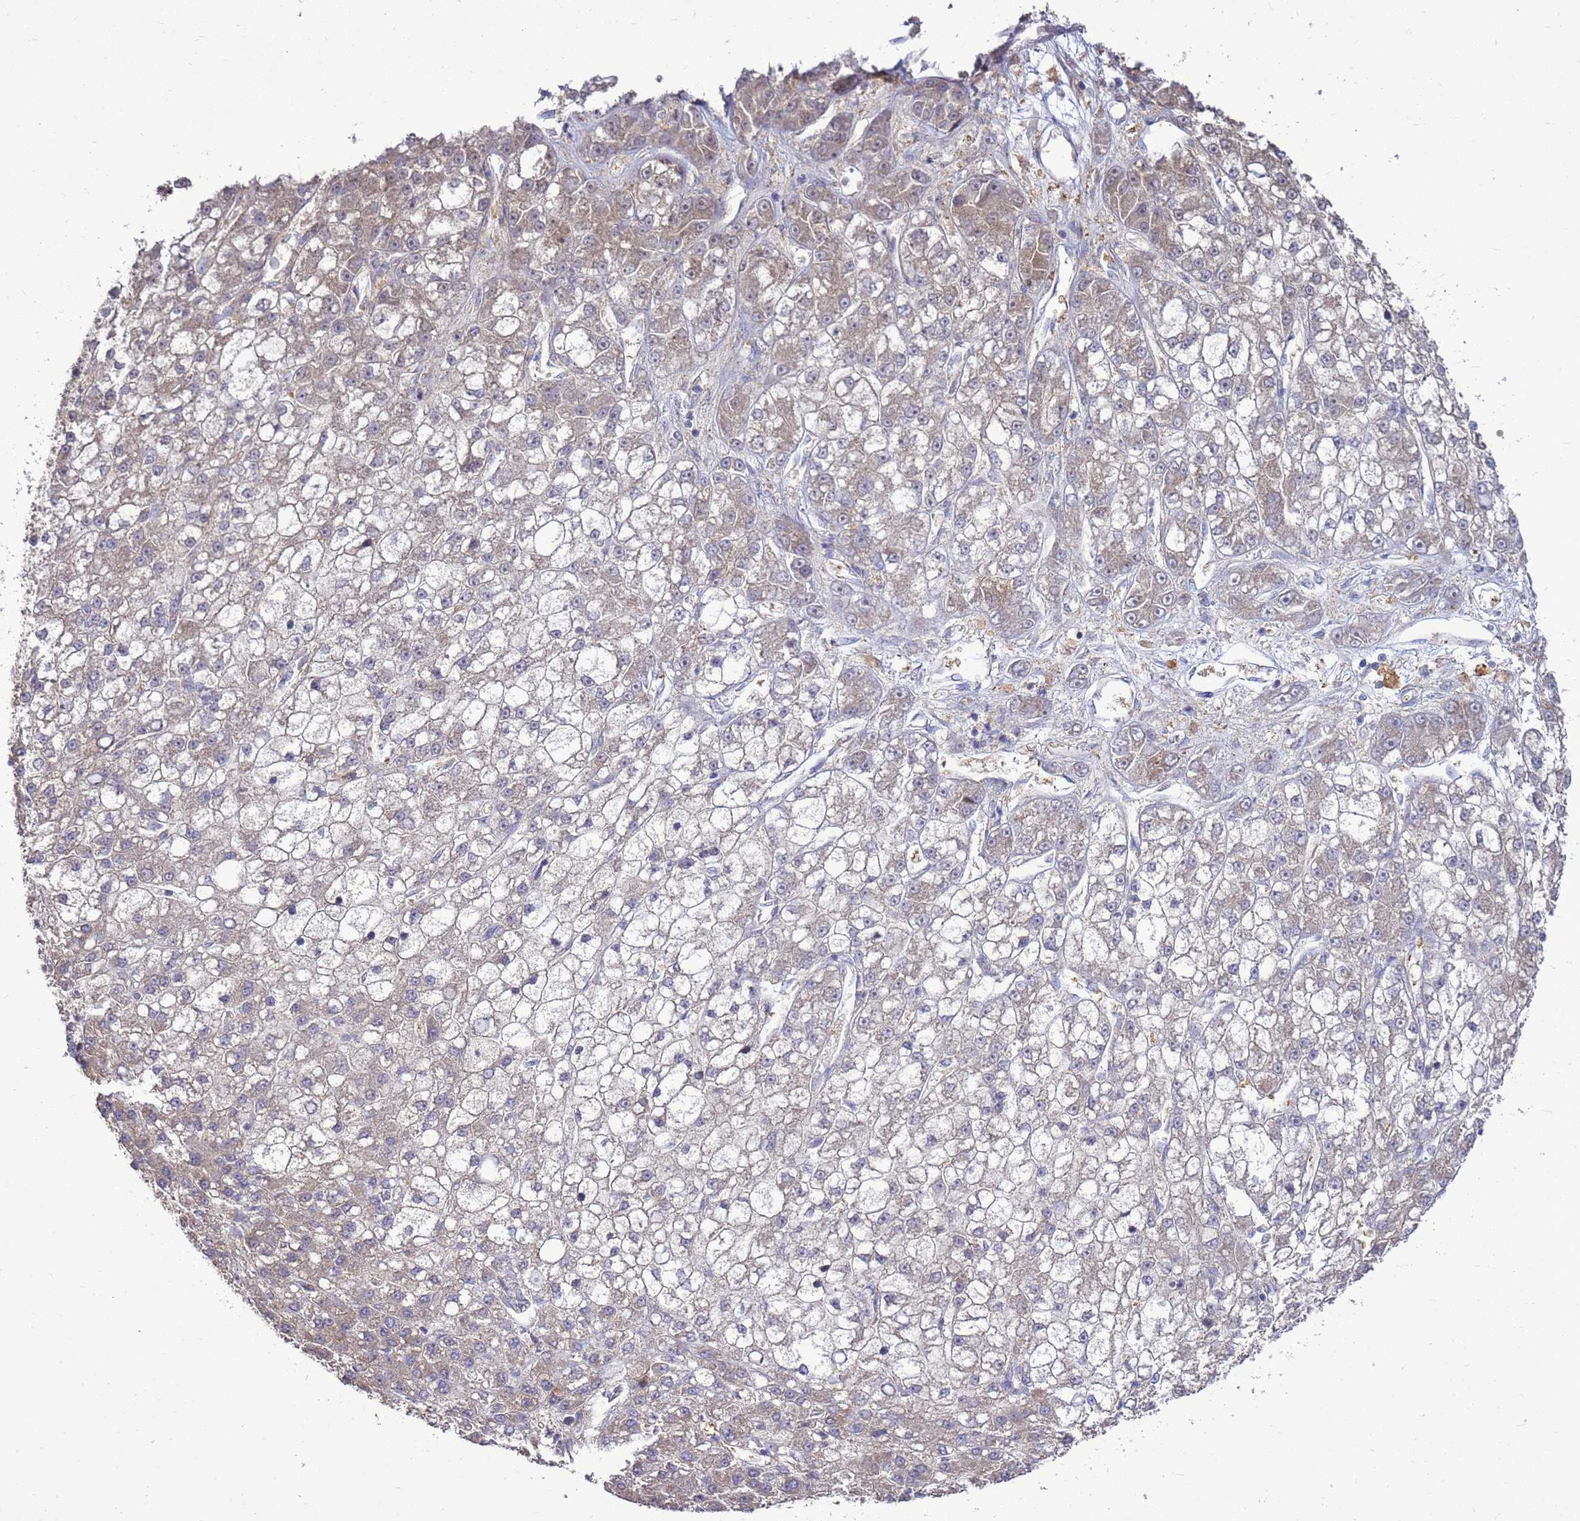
{"staining": {"intensity": "weak", "quantity": "25%-75%", "location": "cytoplasmic/membranous"}, "tissue": "liver cancer", "cell_type": "Tumor cells", "image_type": "cancer", "snomed": [{"axis": "morphology", "description": "Carcinoma, Hepatocellular, NOS"}, {"axis": "topography", "description": "Liver"}], "caption": "The micrograph exhibits staining of hepatocellular carcinoma (liver), revealing weak cytoplasmic/membranous protein staining (brown color) within tumor cells. The staining was performed using DAB (3,3'-diaminobenzidine) to visualize the protein expression in brown, while the nuclei were stained in blue with hematoxylin (Magnification: 20x).", "gene": "EIF4EBP3", "patient": {"sex": "male", "age": 67}}